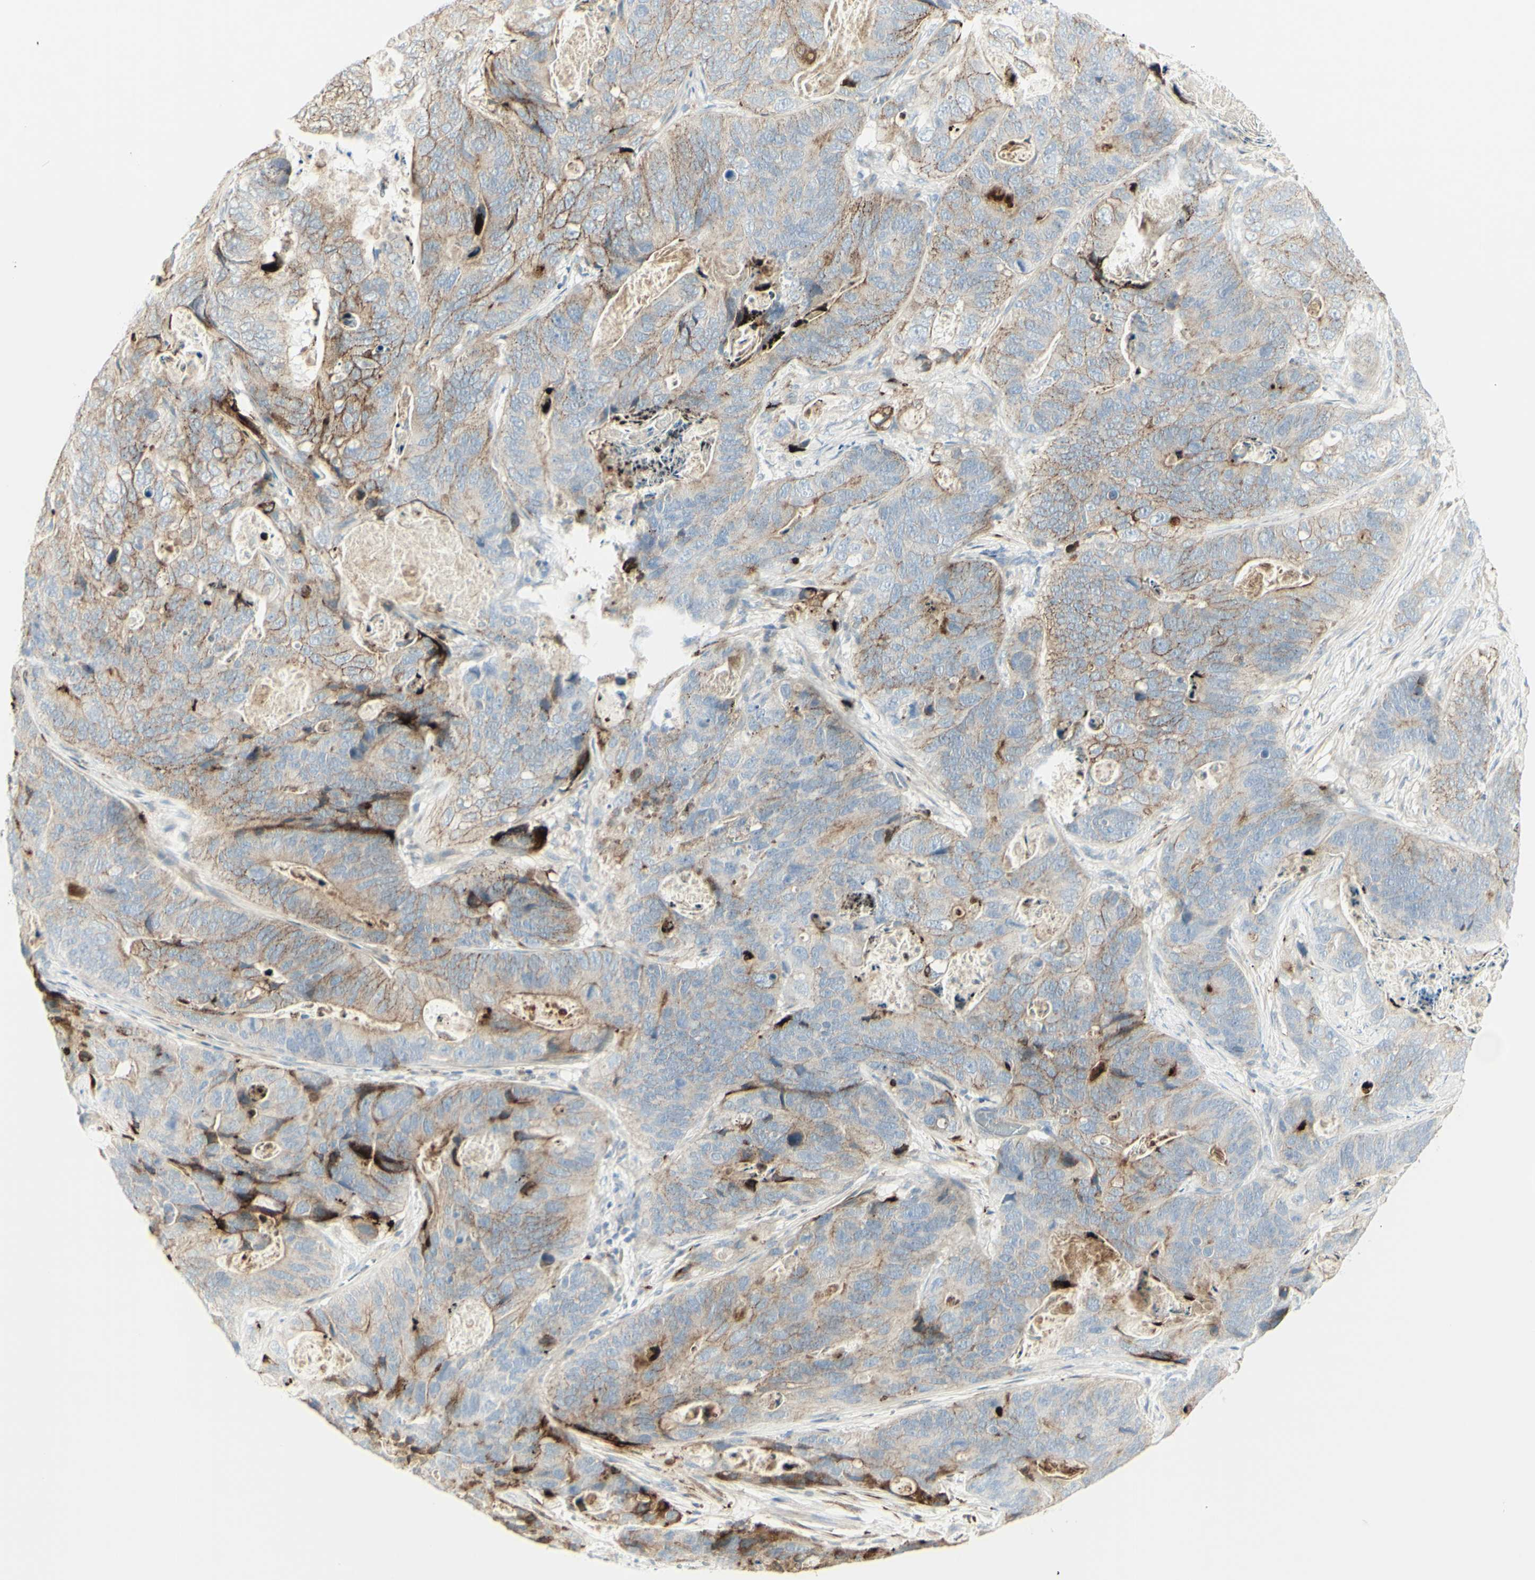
{"staining": {"intensity": "strong", "quantity": "25%-75%", "location": "cytoplasmic/membranous"}, "tissue": "stomach cancer", "cell_type": "Tumor cells", "image_type": "cancer", "snomed": [{"axis": "morphology", "description": "Adenocarcinoma, NOS"}, {"axis": "topography", "description": "Stomach"}], "caption": "High-magnification brightfield microscopy of stomach cancer stained with DAB (brown) and counterstained with hematoxylin (blue). tumor cells exhibit strong cytoplasmic/membranous expression is identified in about25%-75% of cells. The staining was performed using DAB, with brown indicating positive protein expression. Nuclei are stained blue with hematoxylin.", "gene": "MDK", "patient": {"sex": "female", "age": 89}}